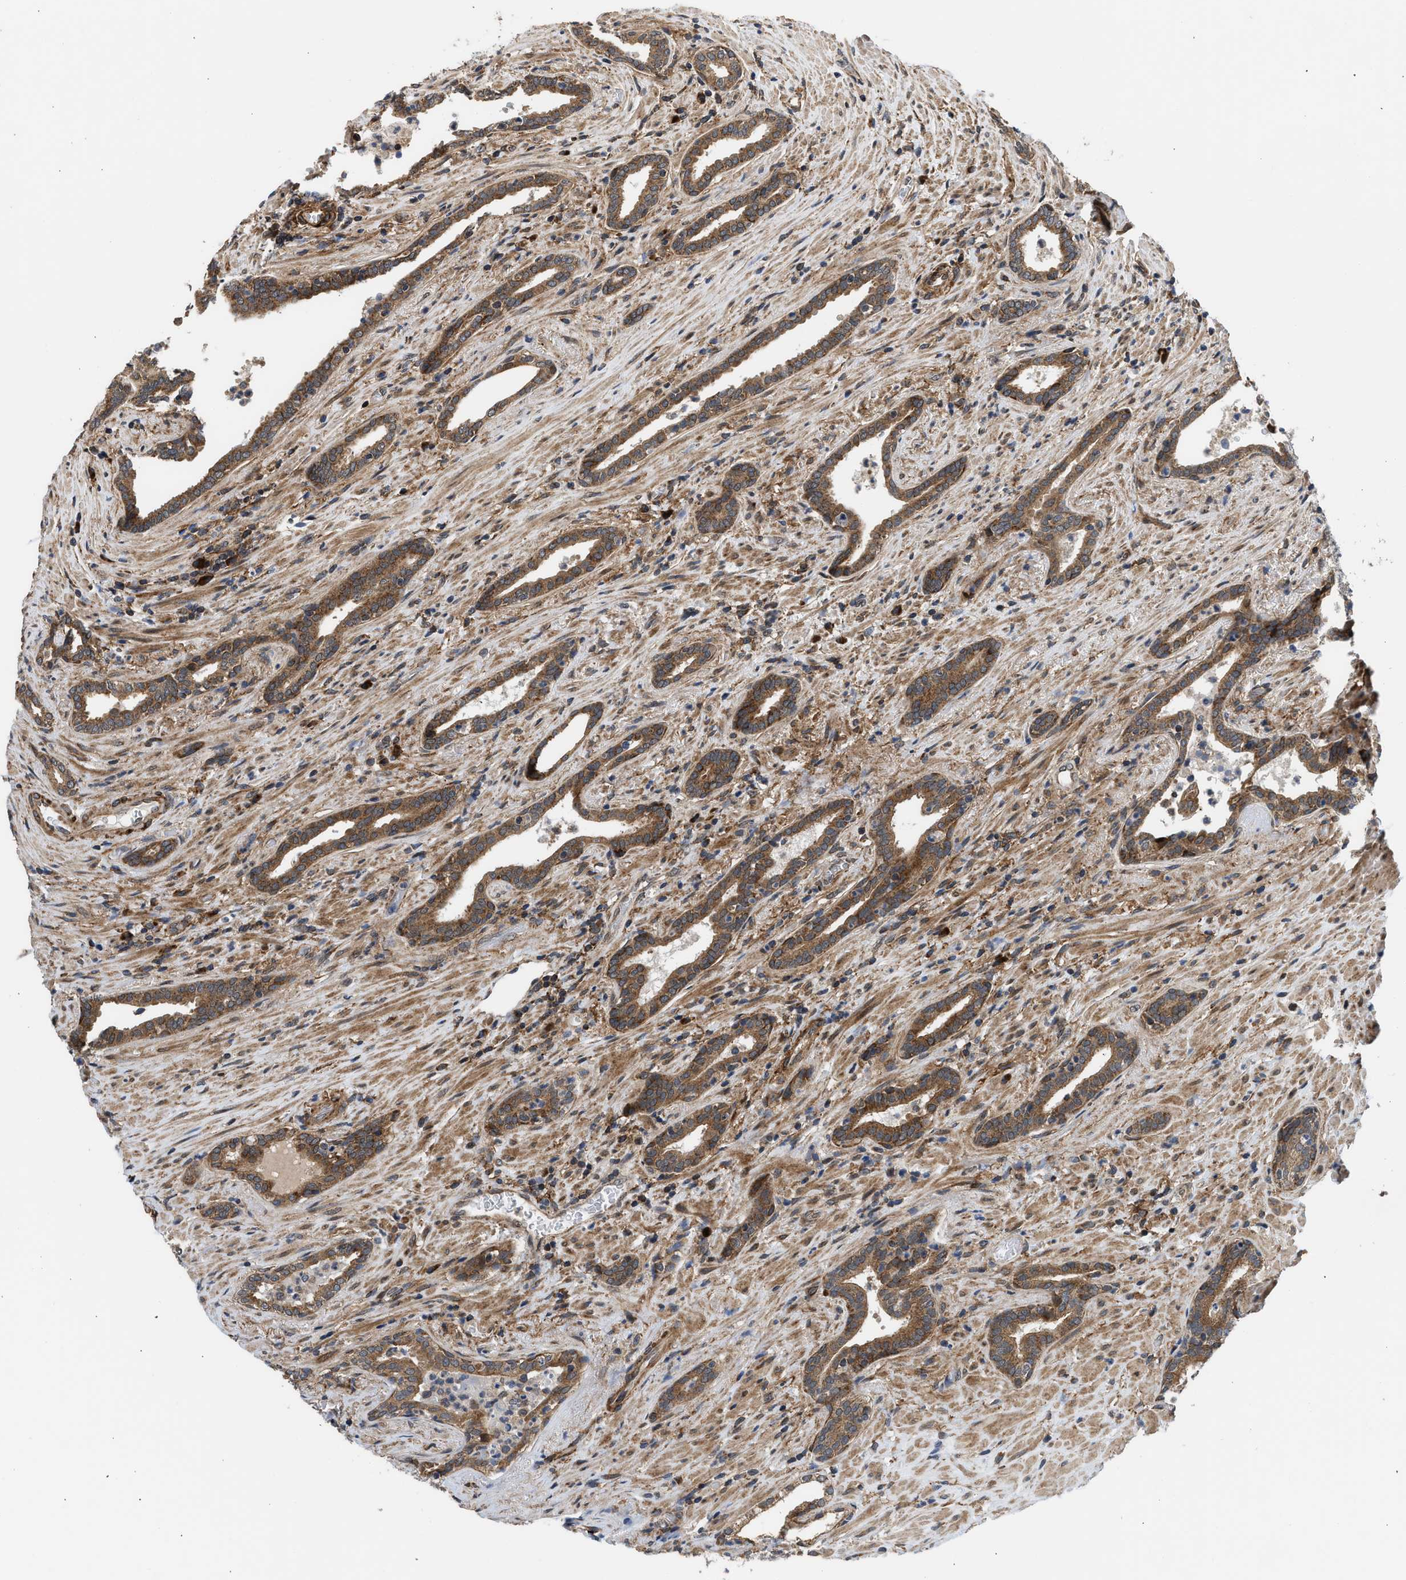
{"staining": {"intensity": "moderate", "quantity": ">75%", "location": "cytoplasmic/membranous"}, "tissue": "prostate cancer", "cell_type": "Tumor cells", "image_type": "cancer", "snomed": [{"axis": "morphology", "description": "Adenocarcinoma, High grade"}, {"axis": "topography", "description": "Prostate"}], "caption": "Protein staining displays moderate cytoplasmic/membranous expression in approximately >75% of tumor cells in prostate cancer.", "gene": "POLG2", "patient": {"sex": "male", "age": 71}}